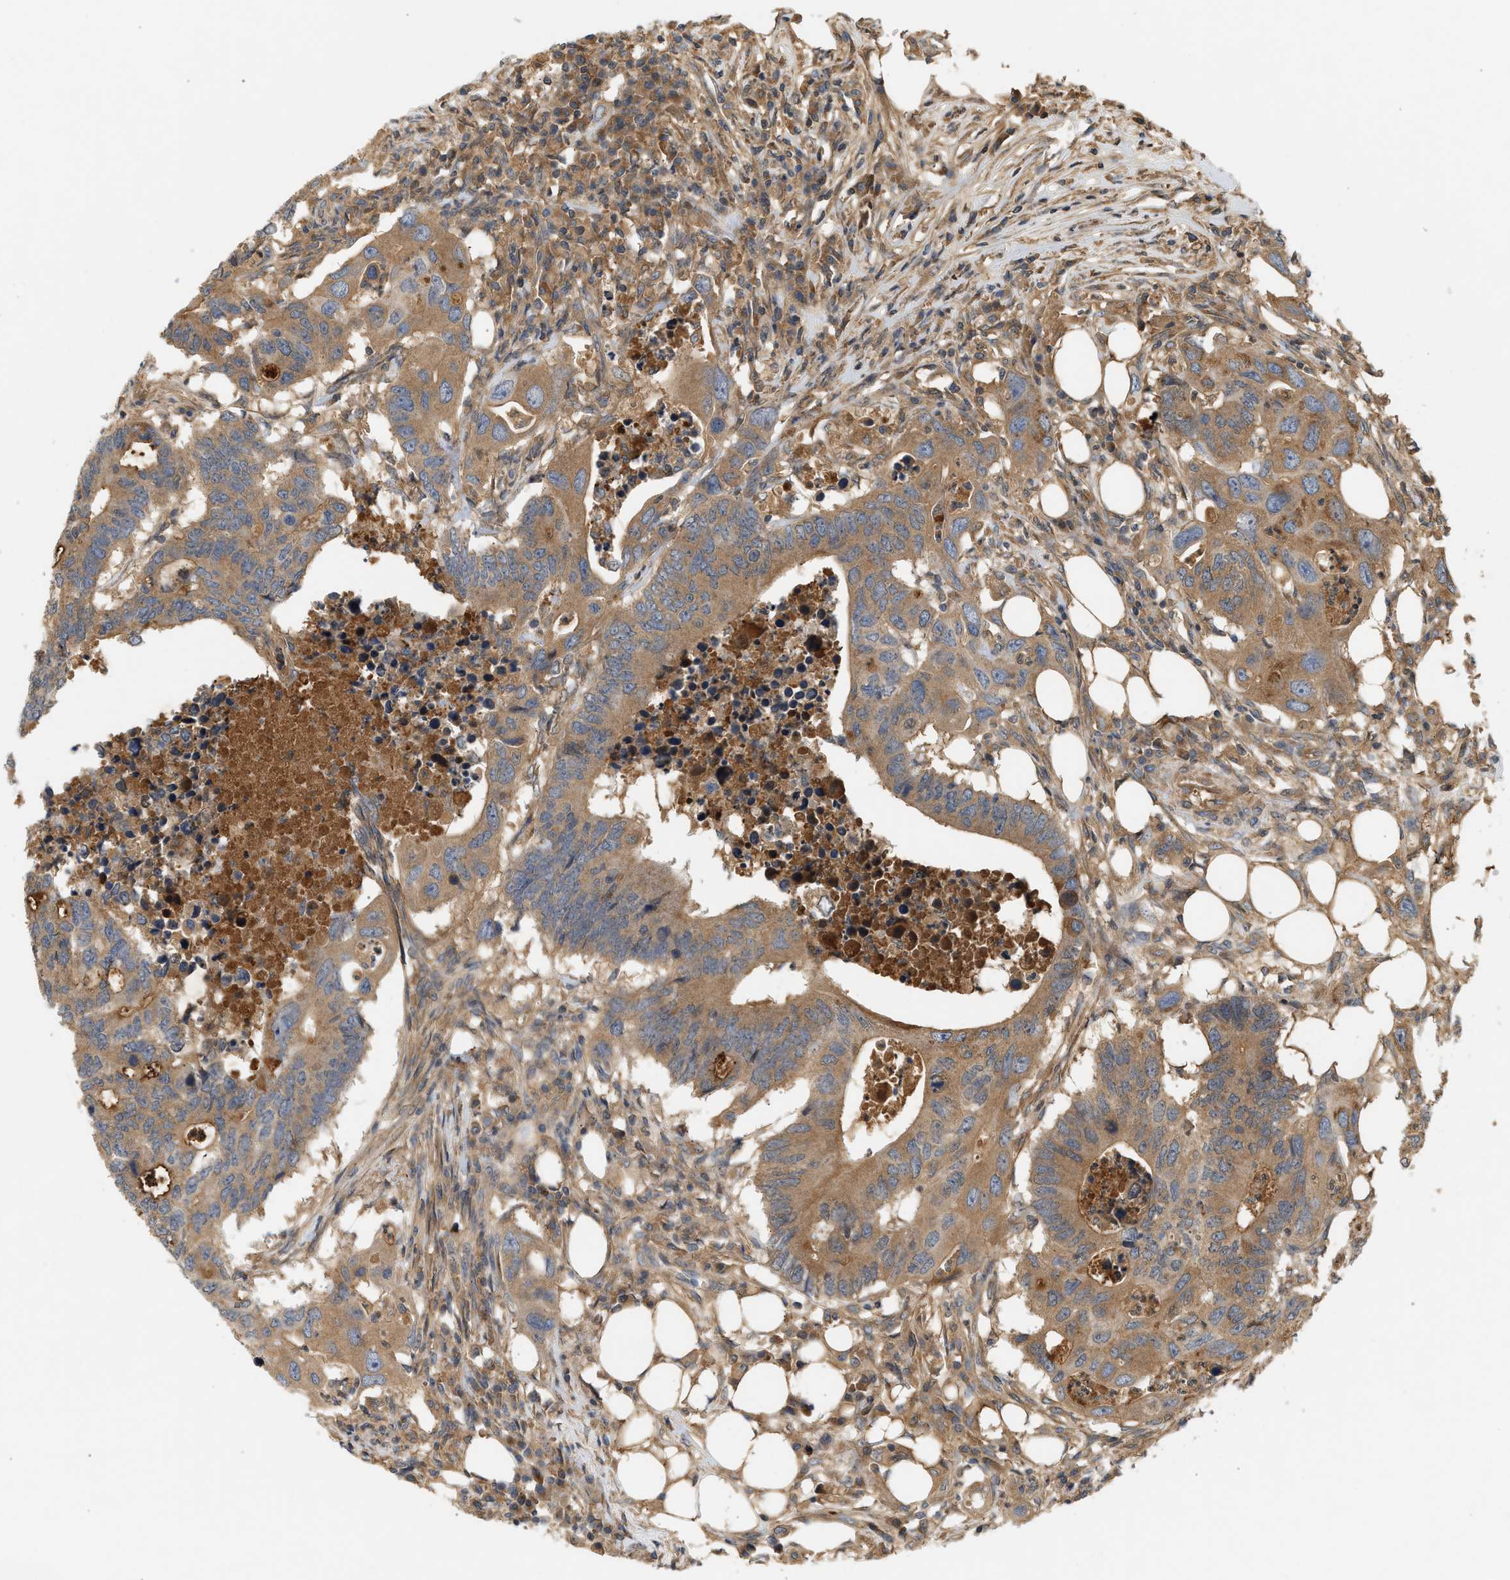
{"staining": {"intensity": "moderate", "quantity": ">75%", "location": "cytoplasmic/membranous"}, "tissue": "colorectal cancer", "cell_type": "Tumor cells", "image_type": "cancer", "snomed": [{"axis": "morphology", "description": "Adenocarcinoma, NOS"}, {"axis": "topography", "description": "Colon"}], "caption": "Immunohistochemical staining of human colorectal cancer demonstrates moderate cytoplasmic/membranous protein positivity in about >75% of tumor cells.", "gene": "F8", "patient": {"sex": "male", "age": 71}}